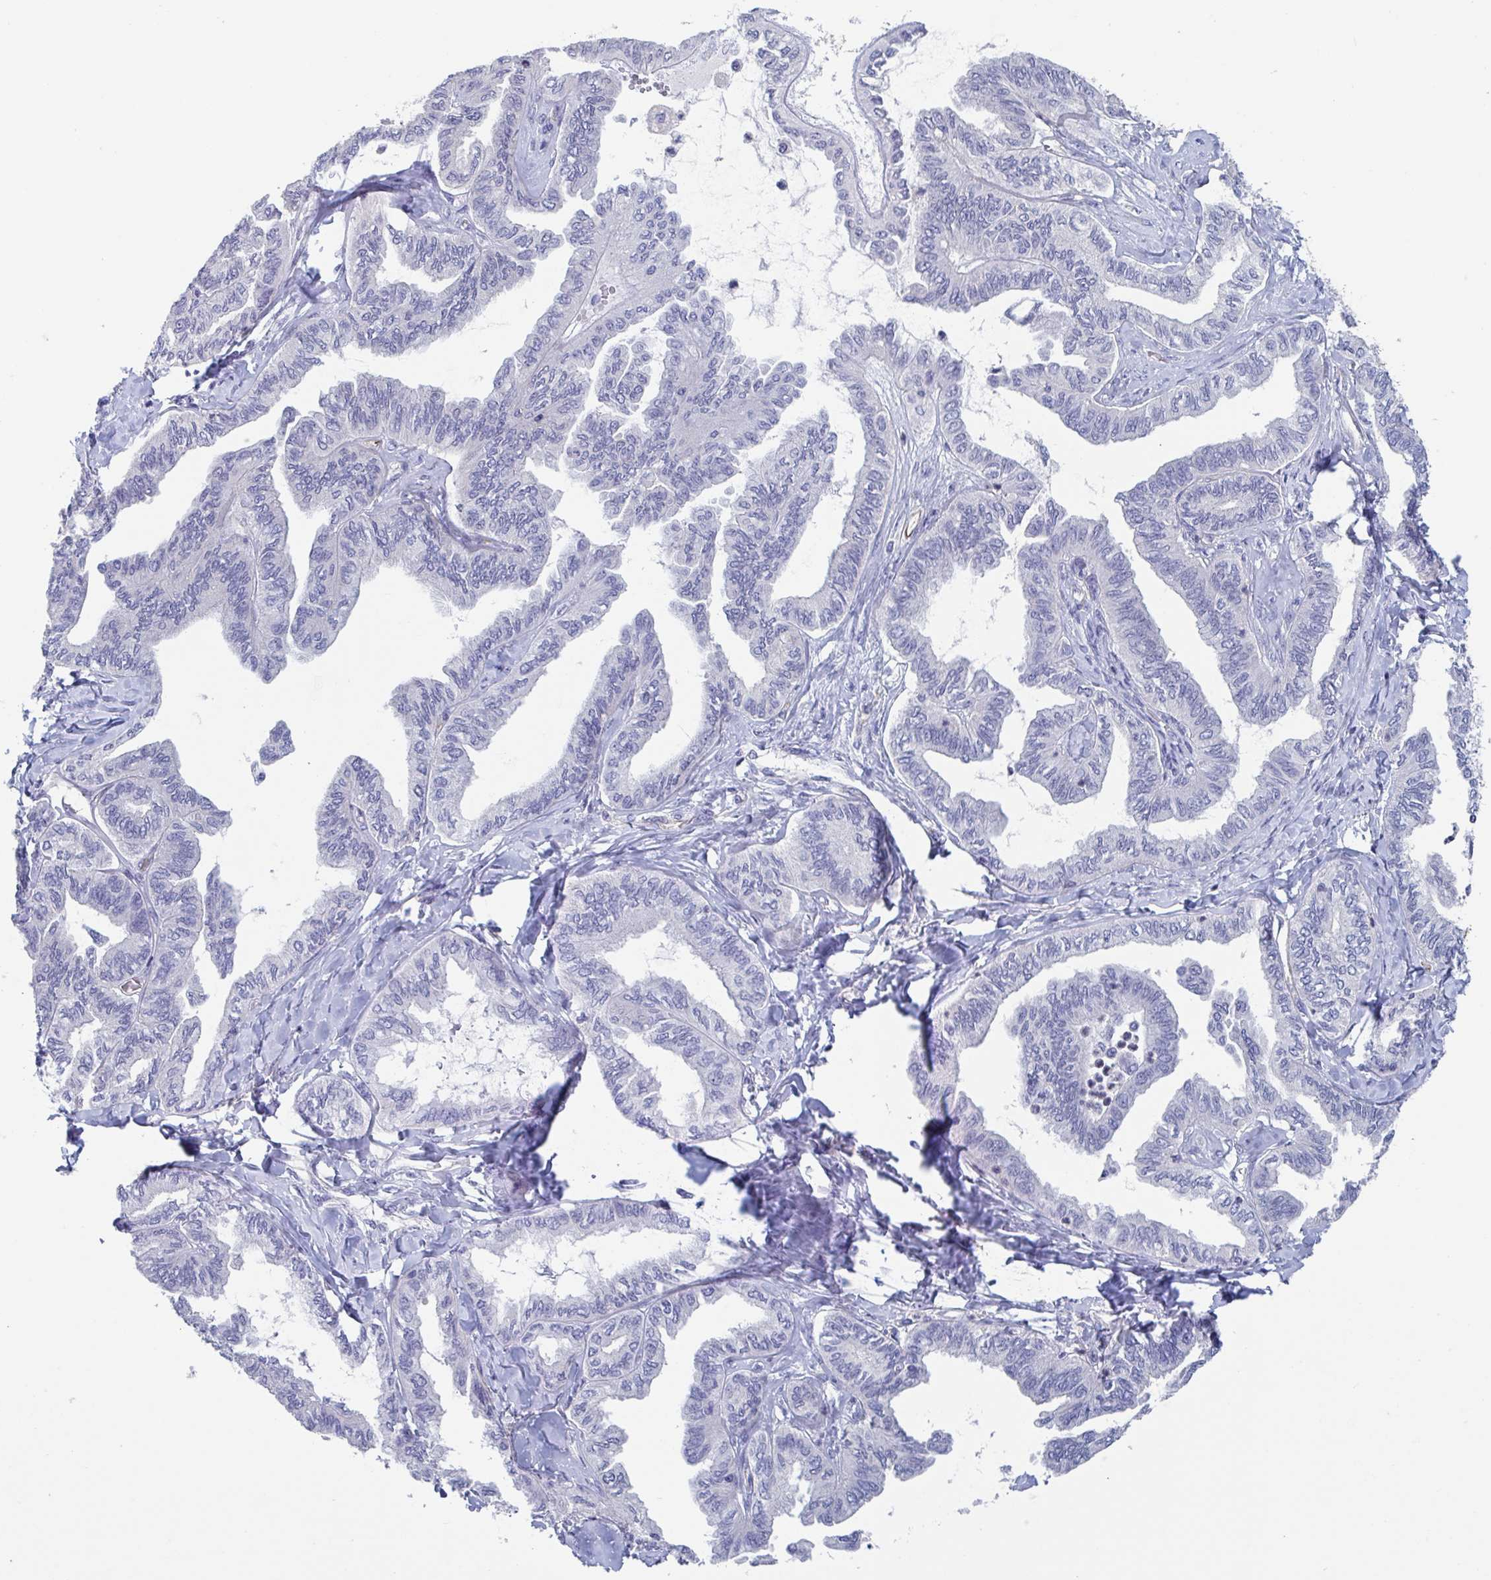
{"staining": {"intensity": "negative", "quantity": "none", "location": "none"}, "tissue": "ovarian cancer", "cell_type": "Tumor cells", "image_type": "cancer", "snomed": [{"axis": "morphology", "description": "Carcinoma, endometroid"}, {"axis": "topography", "description": "Ovary"}], "caption": "Tumor cells show no significant expression in endometroid carcinoma (ovarian).", "gene": "ST14", "patient": {"sex": "female", "age": 70}}